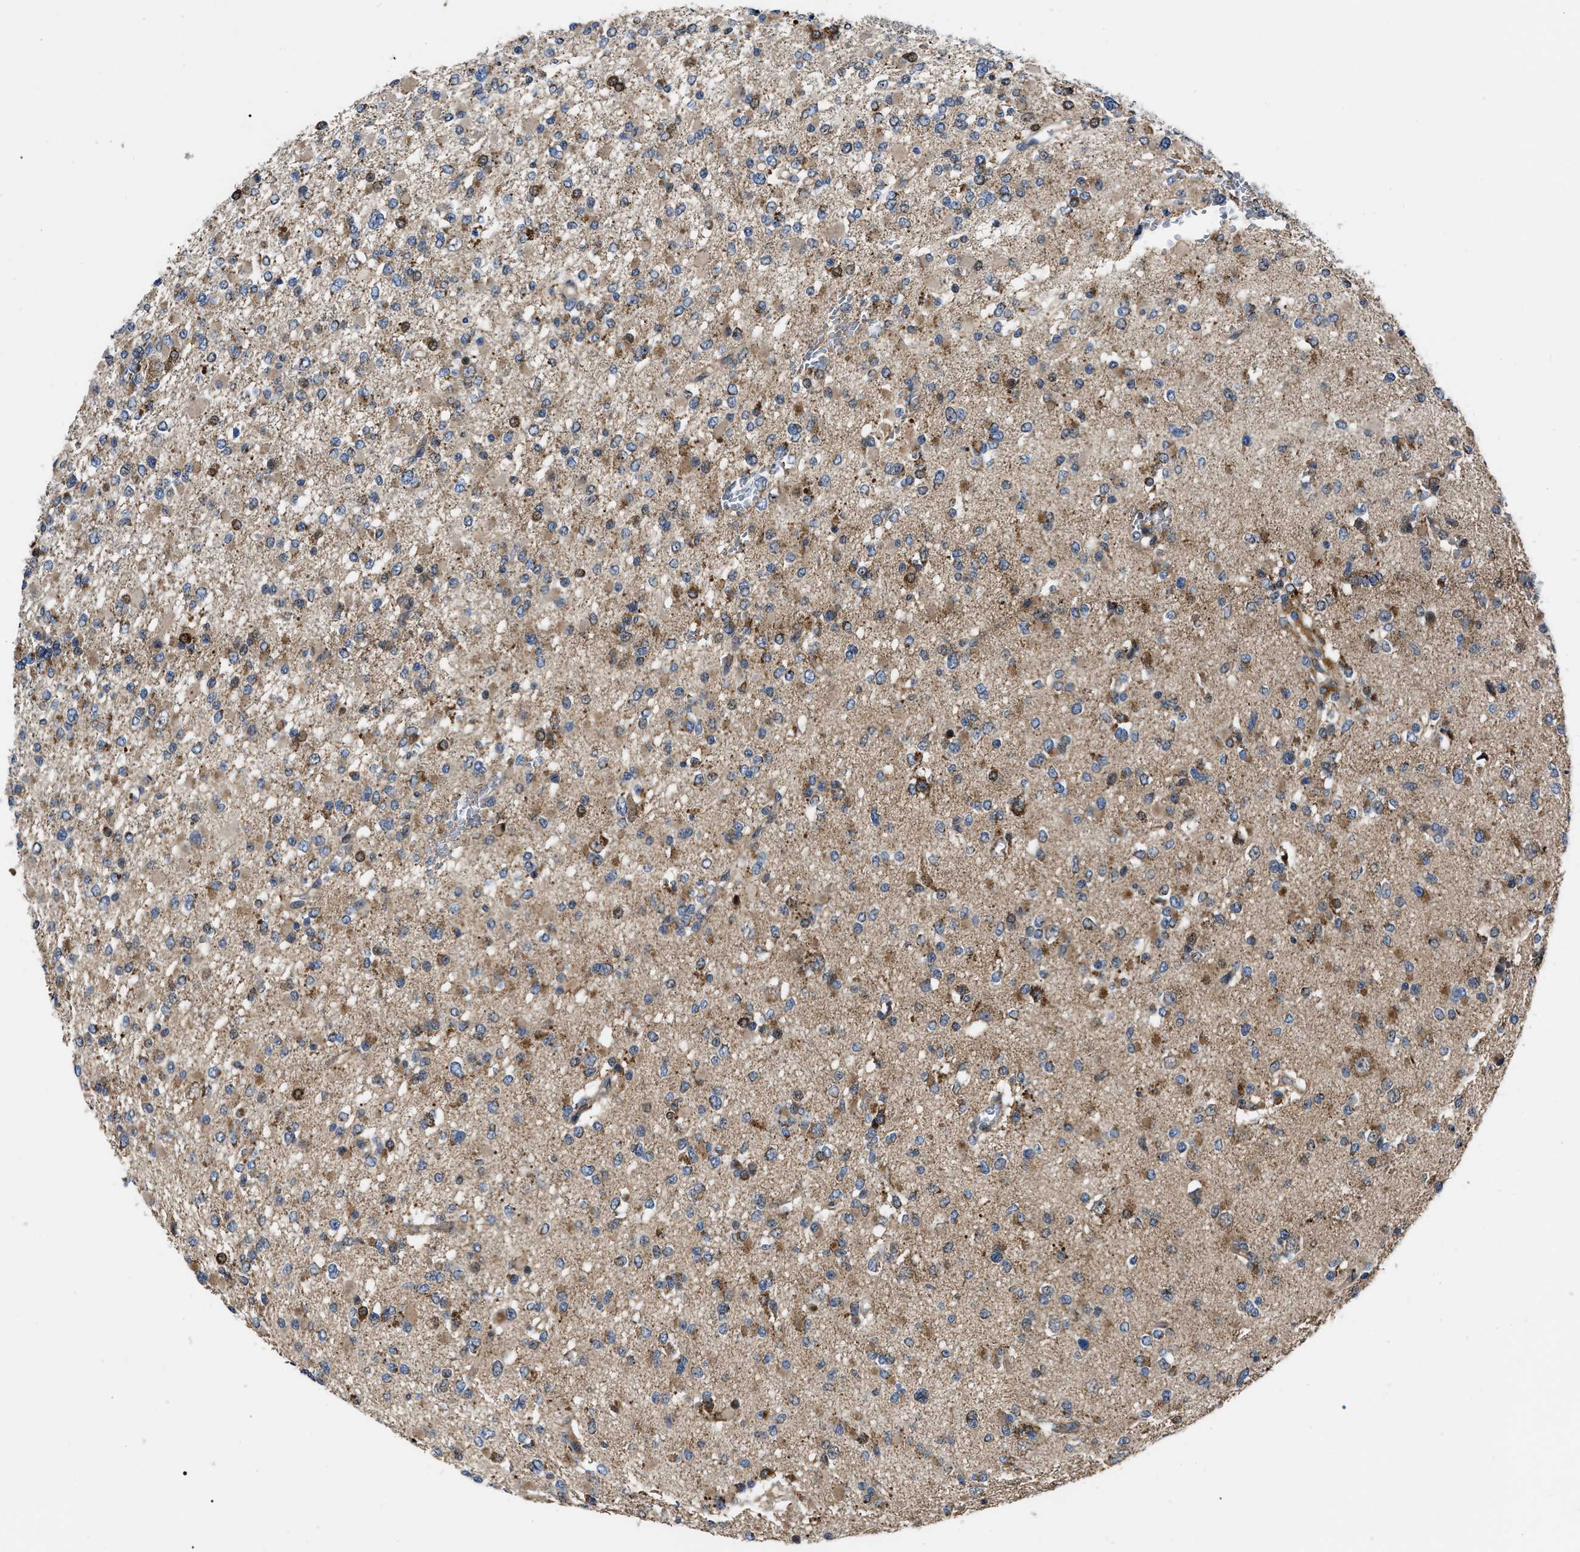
{"staining": {"intensity": "moderate", "quantity": ">75%", "location": "cytoplasmic/membranous"}, "tissue": "glioma", "cell_type": "Tumor cells", "image_type": "cancer", "snomed": [{"axis": "morphology", "description": "Glioma, malignant, Low grade"}, {"axis": "topography", "description": "Brain"}], "caption": "This histopathology image shows IHC staining of human glioma, with medium moderate cytoplasmic/membranous staining in approximately >75% of tumor cells.", "gene": "PPWD1", "patient": {"sex": "female", "age": 22}}